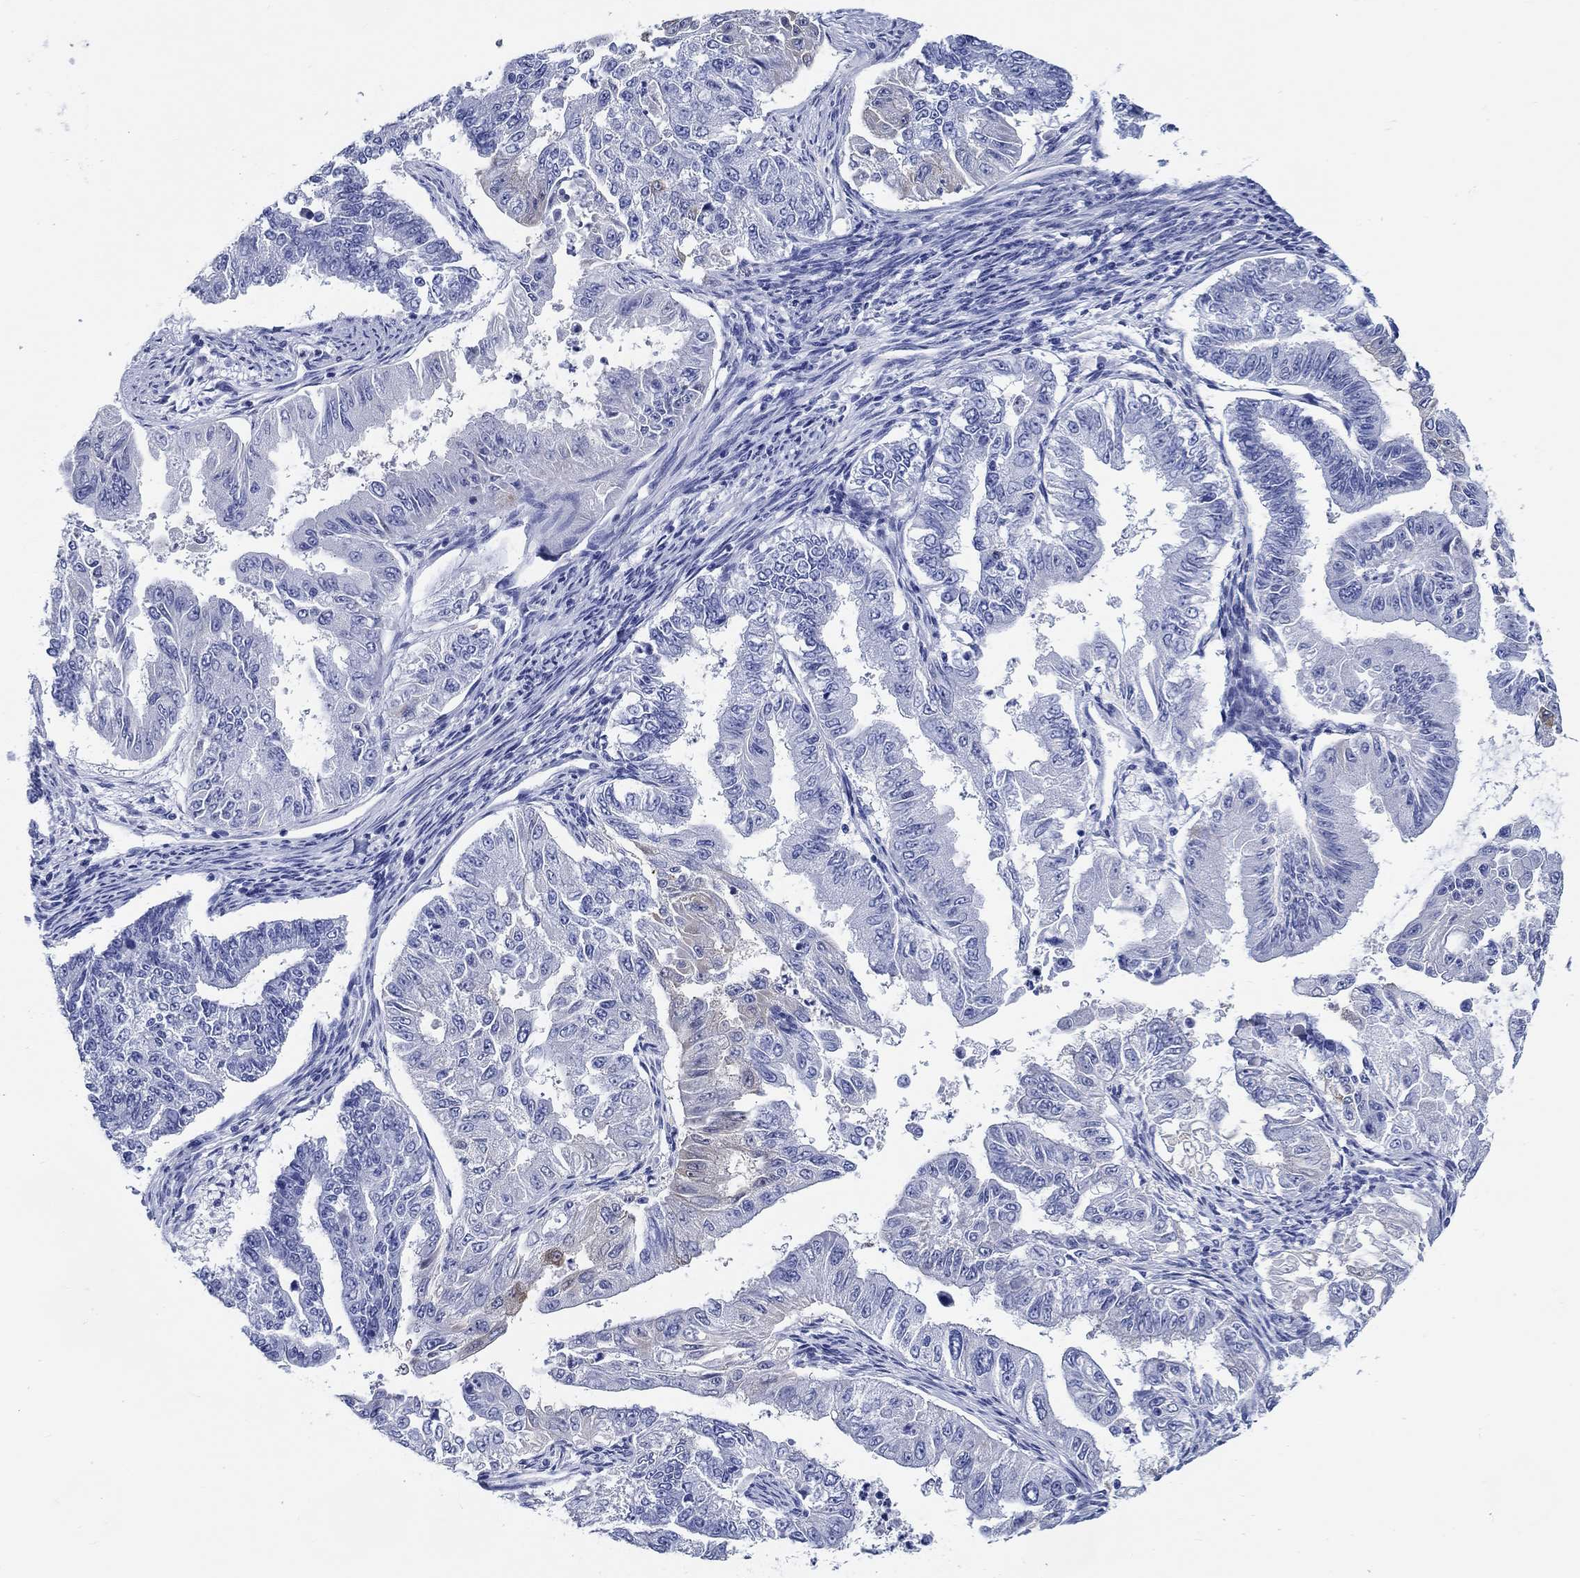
{"staining": {"intensity": "negative", "quantity": "none", "location": "none"}, "tissue": "endometrial cancer", "cell_type": "Tumor cells", "image_type": "cancer", "snomed": [{"axis": "morphology", "description": "Adenocarcinoma, NOS"}, {"axis": "topography", "description": "Uterus"}], "caption": "Tumor cells are negative for brown protein staining in endometrial cancer (adenocarcinoma).", "gene": "FBXO2", "patient": {"sex": "female", "age": 59}}